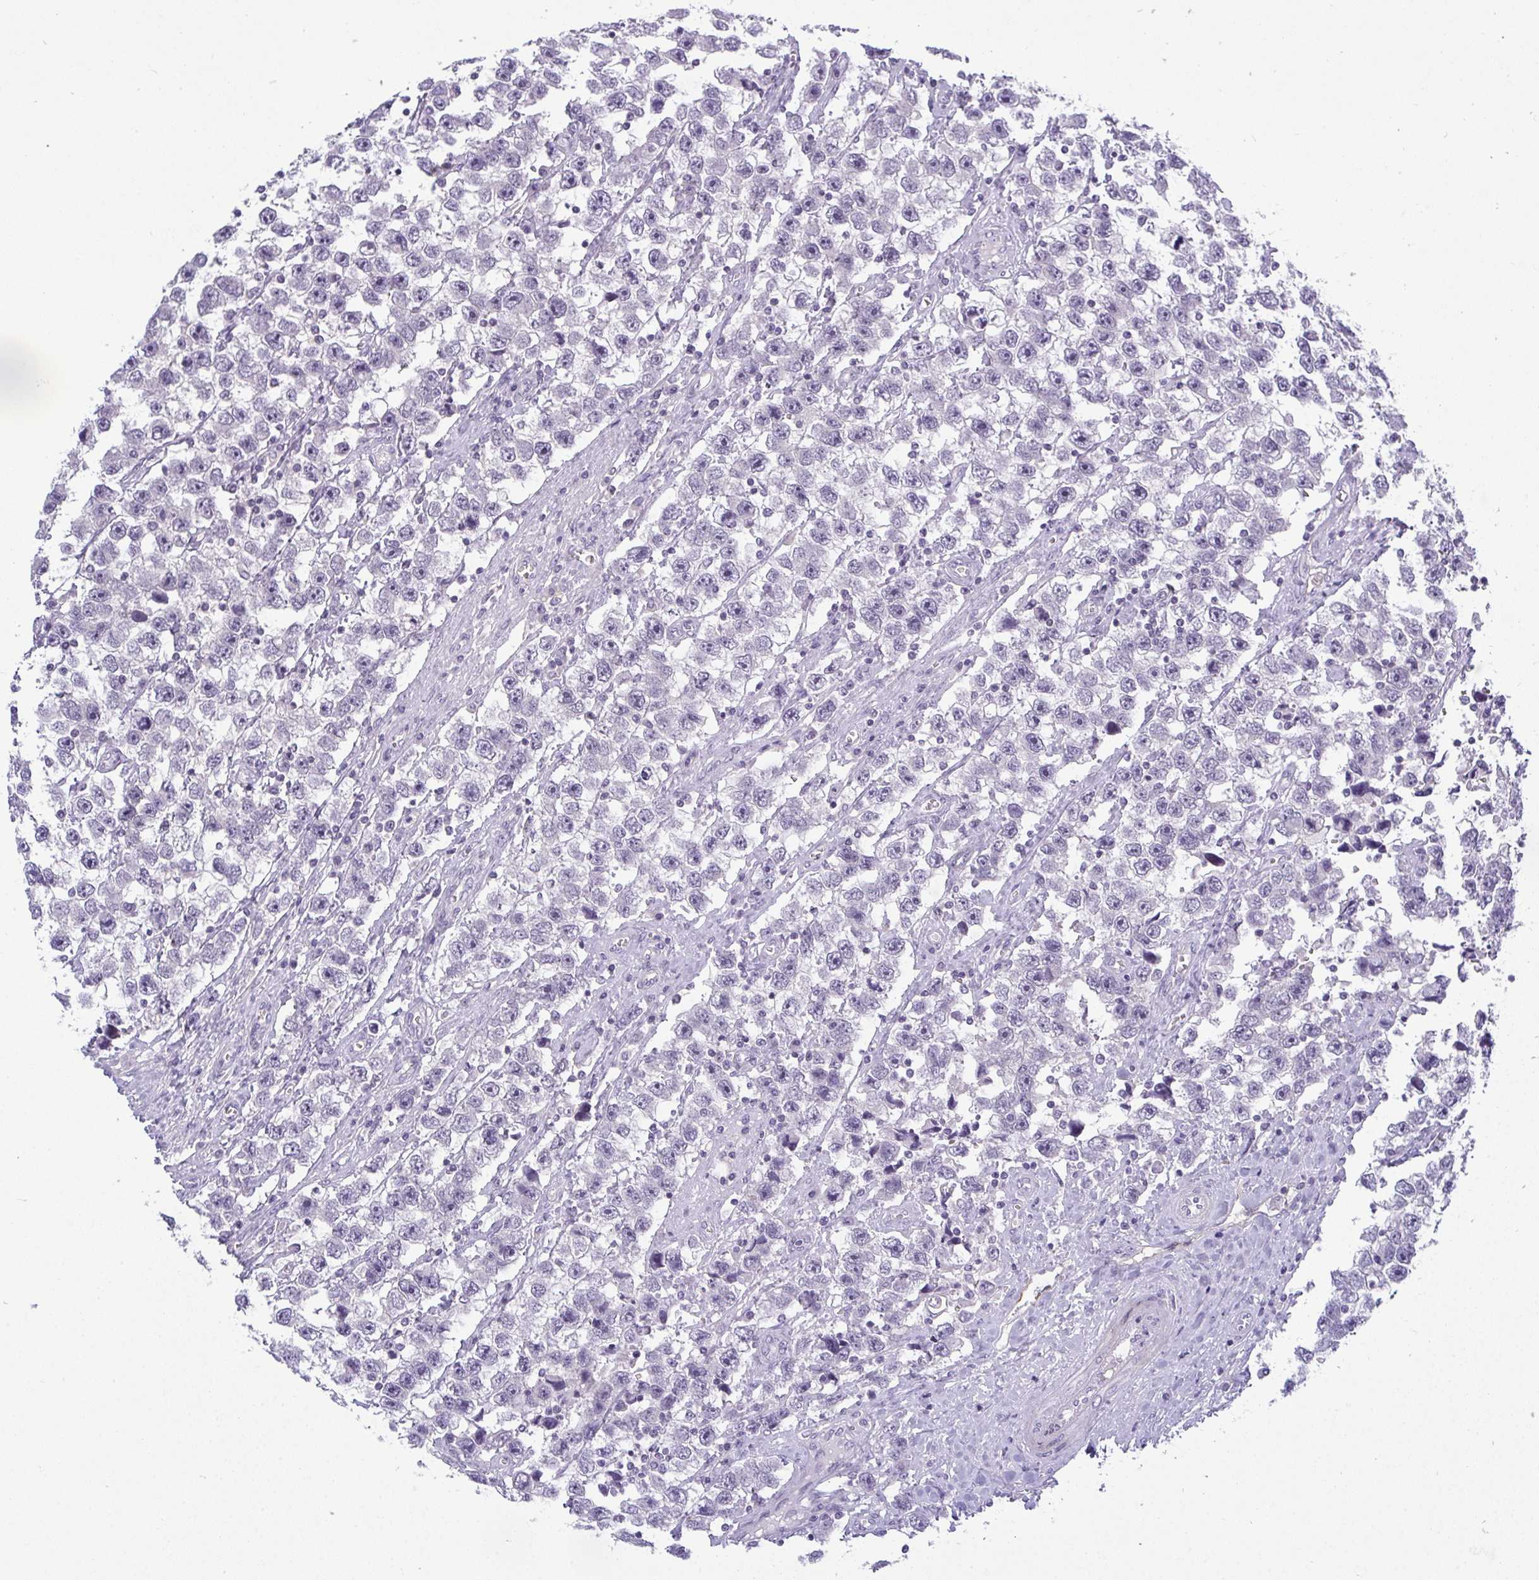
{"staining": {"intensity": "negative", "quantity": "none", "location": "none"}, "tissue": "testis cancer", "cell_type": "Tumor cells", "image_type": "cancer", "snomed": [{"axis": "morphology", "description": "Seminoma, NOS"}, {"axis": "topography", "description": "Testis"}], "caption": "This is an immunohistochemistry (IHC) image of human seminoma (testis). There is no positivity in tumor cells.", "gene": "TMEM82", "patient": {"sex": "male", "age": 33}}